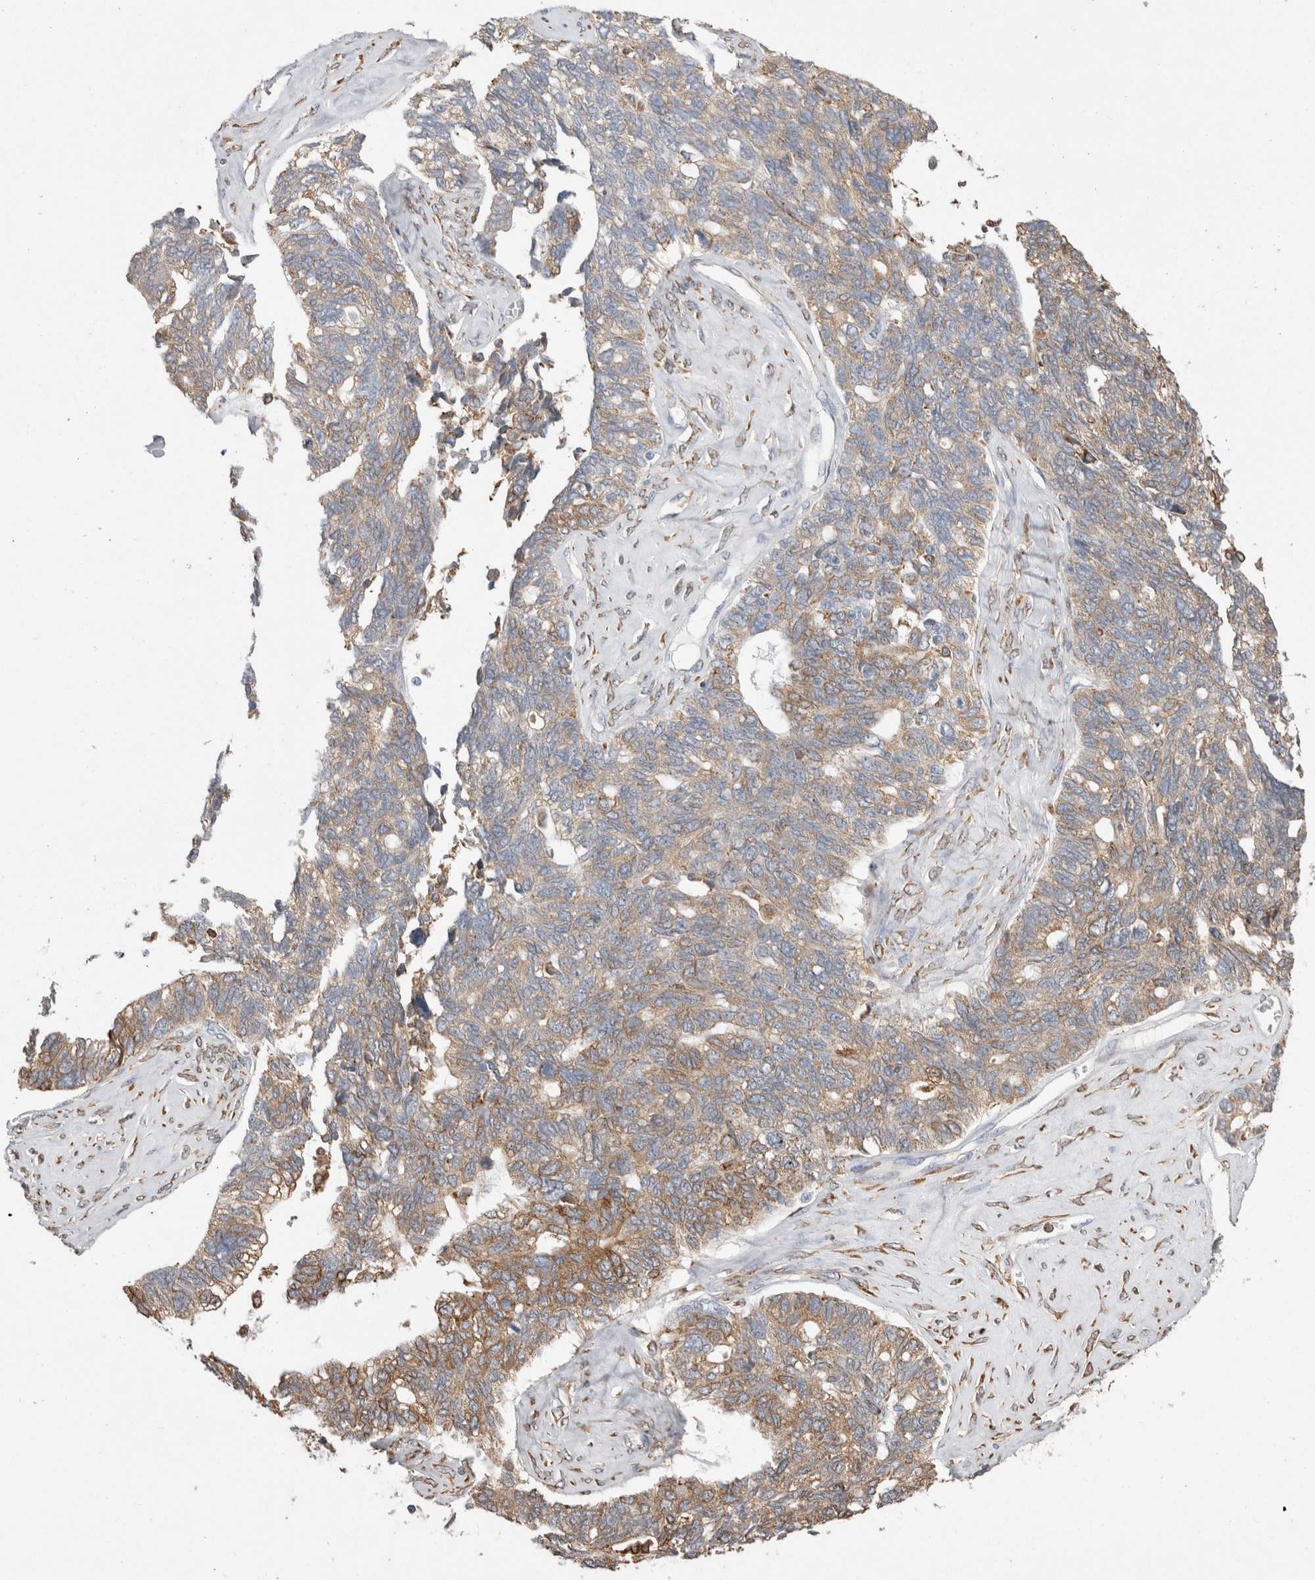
{"staining": {"intensity": "moderate", "quantity": ">75%", "location": "cytoplasmic/membranous"}, "tissue": "ovarian cancer", "cell_type": "Tumor cells", "image_type": "cancer", "snomed": [{"axis": "morphology", "description": "Cystadenocarcinoma, serous, NOS"}, {"axis": "topography", "description": "Ovary"}], "caption": "Immunohistochemical staining of serous cystadenocarcinoma (ovarian) shows moderate cytoplasmic/membranous protein expression in about >75% of tumor cells.", "gene": "LRPAP1", "patient": {"sex": "female", "age": 79}}